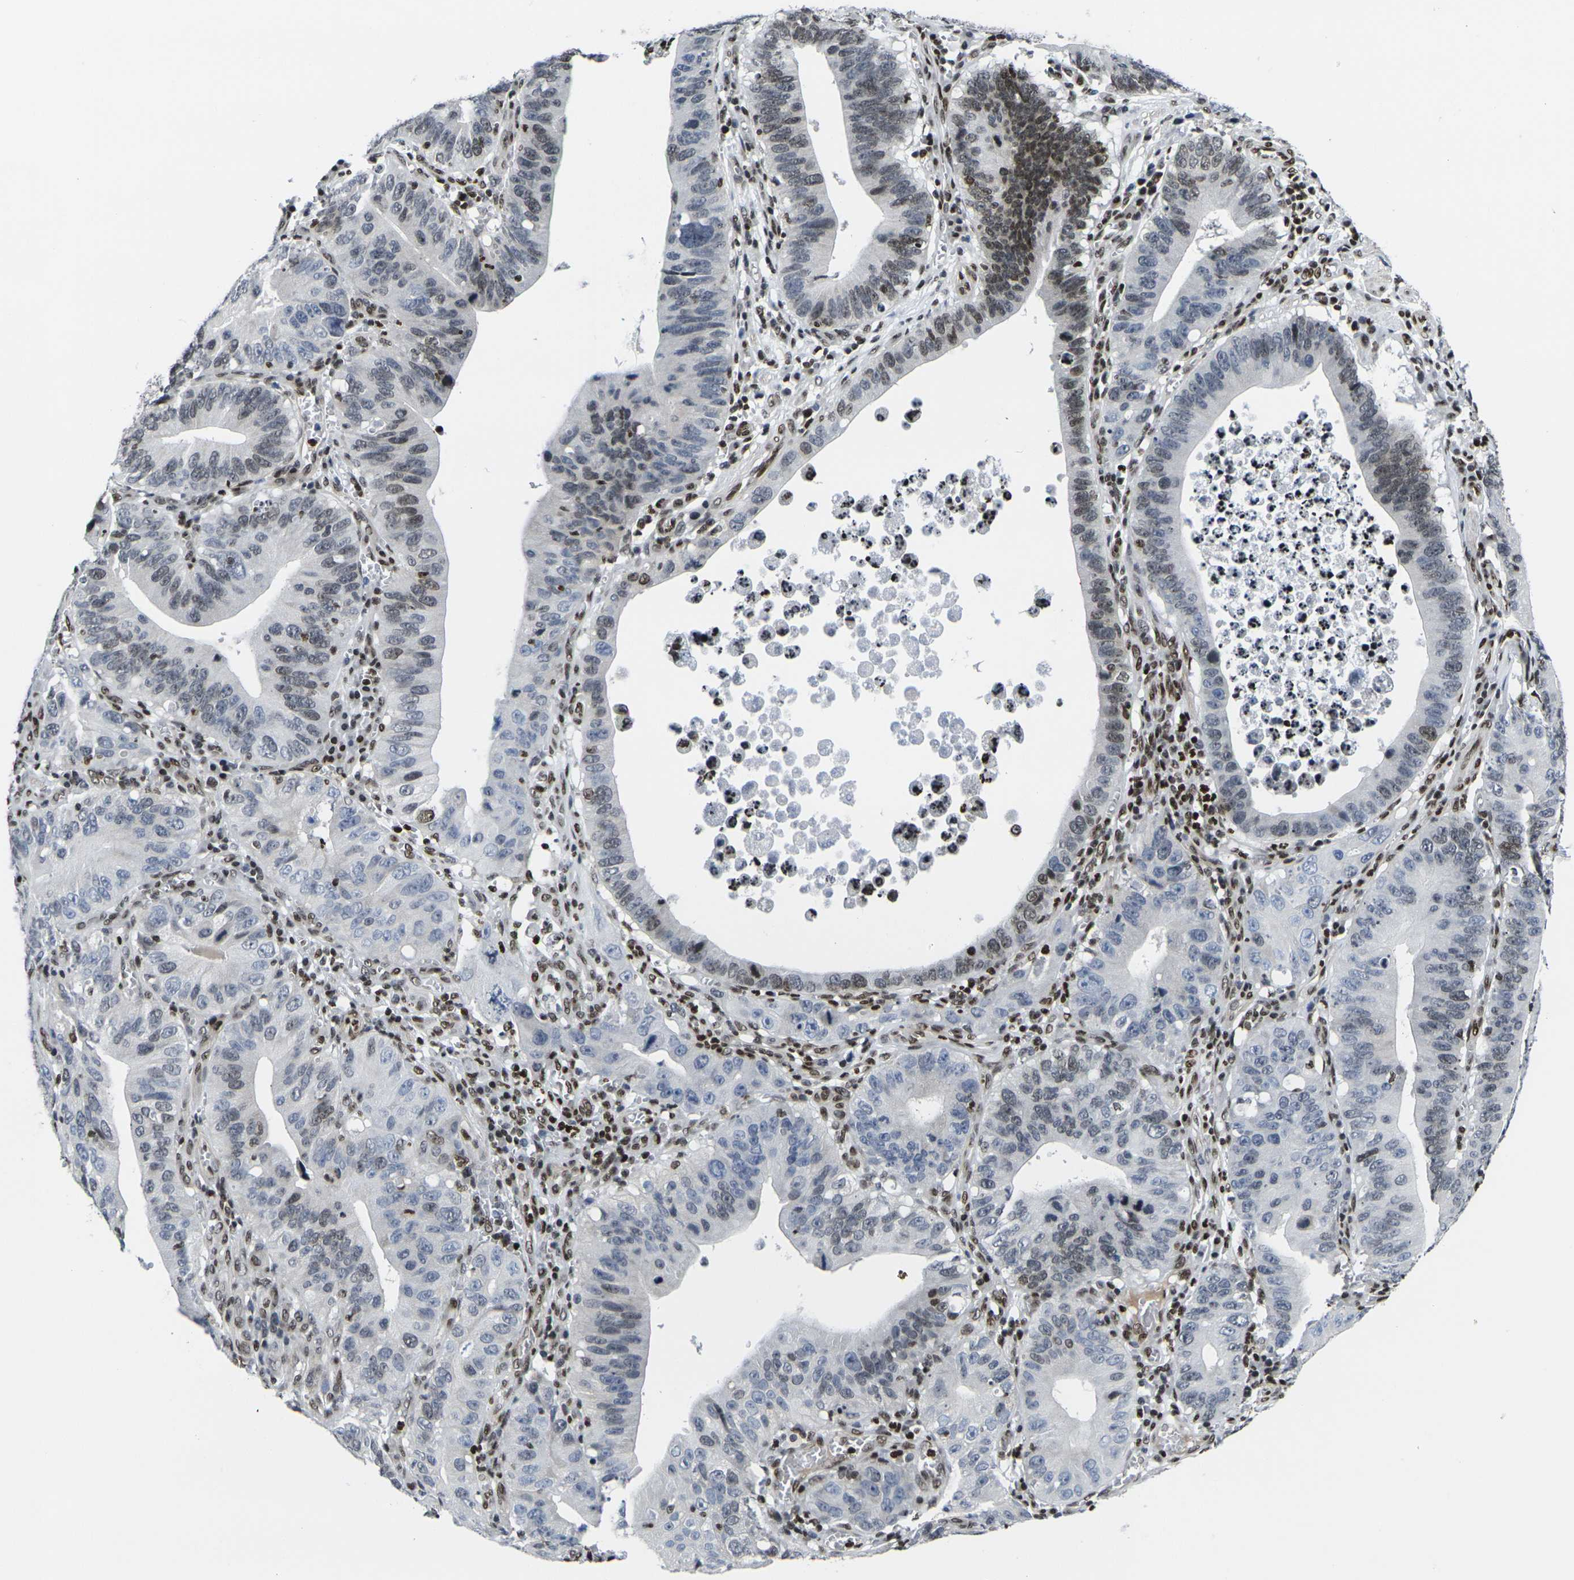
{"staining": {"intensity": "weak", "quantity": "25%-75%", "location": "nuclear"}, "tissue": "stomach cancer", "cell_type": "Tumor cells", "image_type": "cancer", "snomed": [{"axis": "morphology", "description": "Adenocarcinoma, NOS"}, {"axis": "topography", "description": "Stomach"}, {"axis": "topography", "description": "Gastric cardia"}], "caption": "Adenocarcinoma (stomach) stained with a brown dye displays weak nuclear positive staining in about 25%-75% of tumor cells.", "gene": "H1-10", "patient": {"sex": "male", "age": 59}}